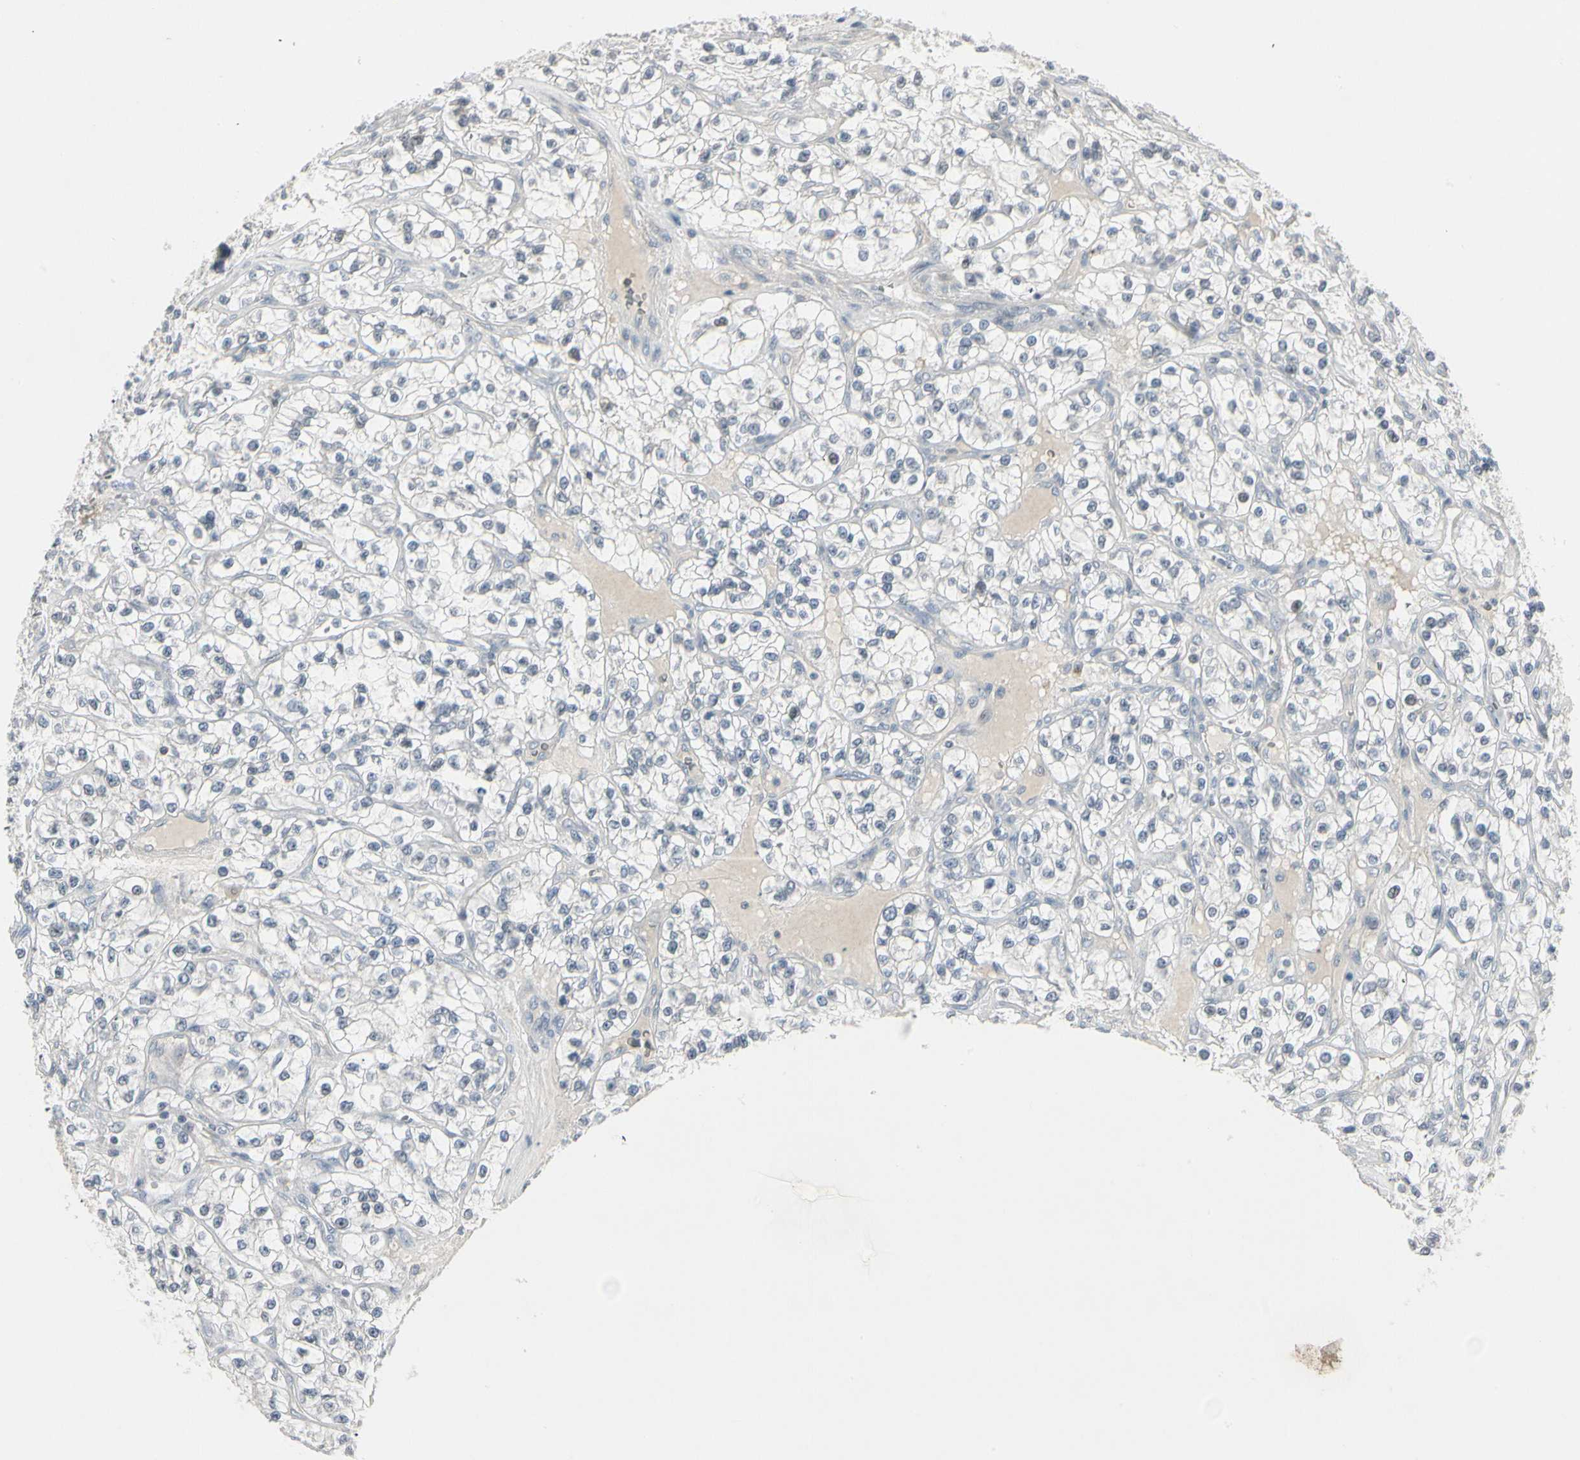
{"staining": {"intensity": "negative", "quantity": "none", "location": "none"}, "tissue": "renal cancer", "cell_type": "Tumor cells", "image_type": "cancer", "snomed": [{"axis": "morphology", "description": "Adenocarcinoma, NOS"}, {"axis": "topography", "description": "Kidney"}], "caption": "Immunohistochemistry image of neoplastic tissue: renal cancer (adenocarcinoma) stained with DAB demonstrates no significant protein expression in tumor cells.", "gene": "DMPK", "patient": {"sex": "female", "age": 57}}